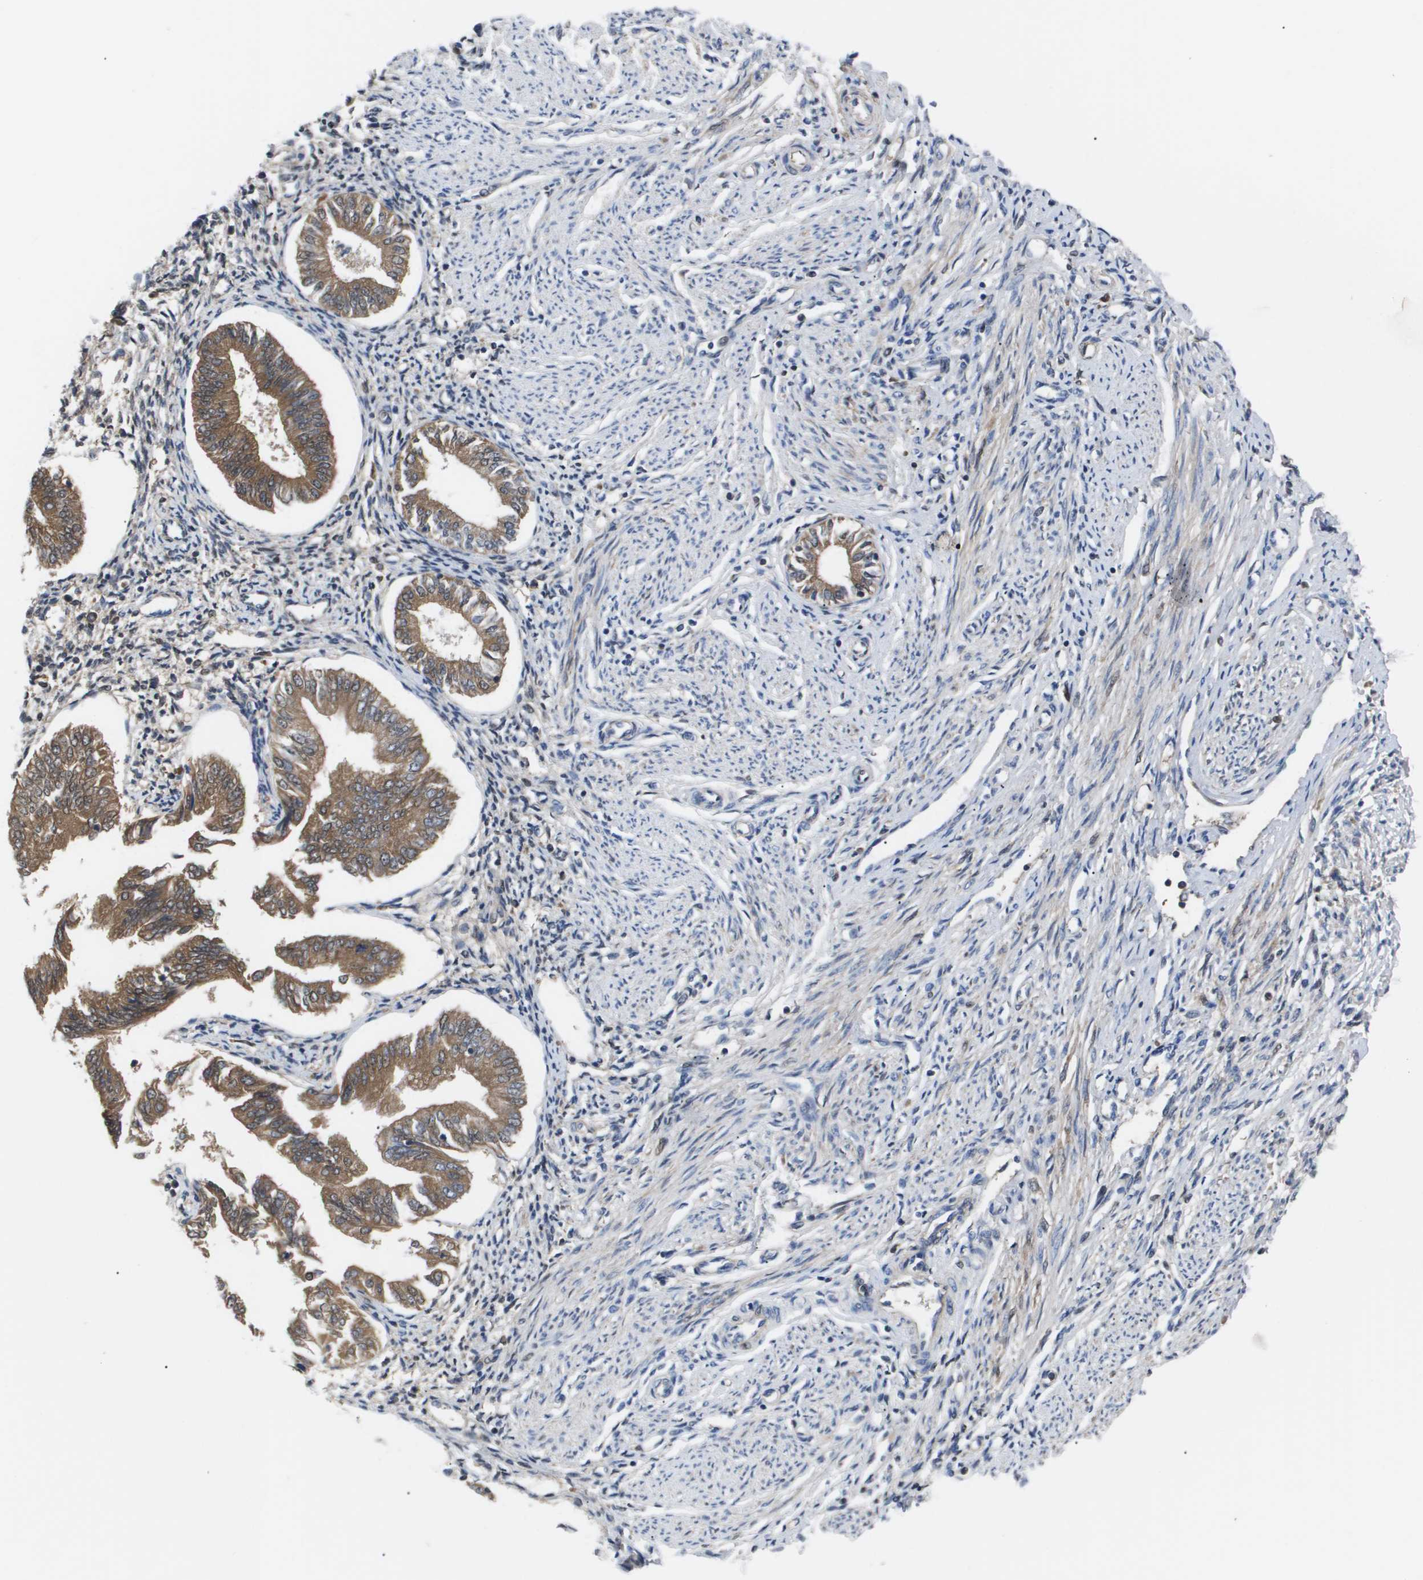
{"staining": {"intensity": "negative", "quantity": "none", "location": "none"}, "tissue": "endometrium", "cell_type": "Cells in endometrial stroma", "image_type": "normal", "snomed": [{"axis": "morphology", "description": "Normal tissue, NOS"}, {"axis": "topography", "description": "Endometrium"}], "caption": "DAB (3,3'-diaminobenzidine) immunohistochemical staining of normal endometrium reveals no significant positivity in cells in endometrial stroma. (Stains: DAB IHC with hematoxylin counter stain, Microscopy: brightfield microscopy at high magnification).", "gene": "SERPINA6", "patient": {"sex": "female", "age": 50}}